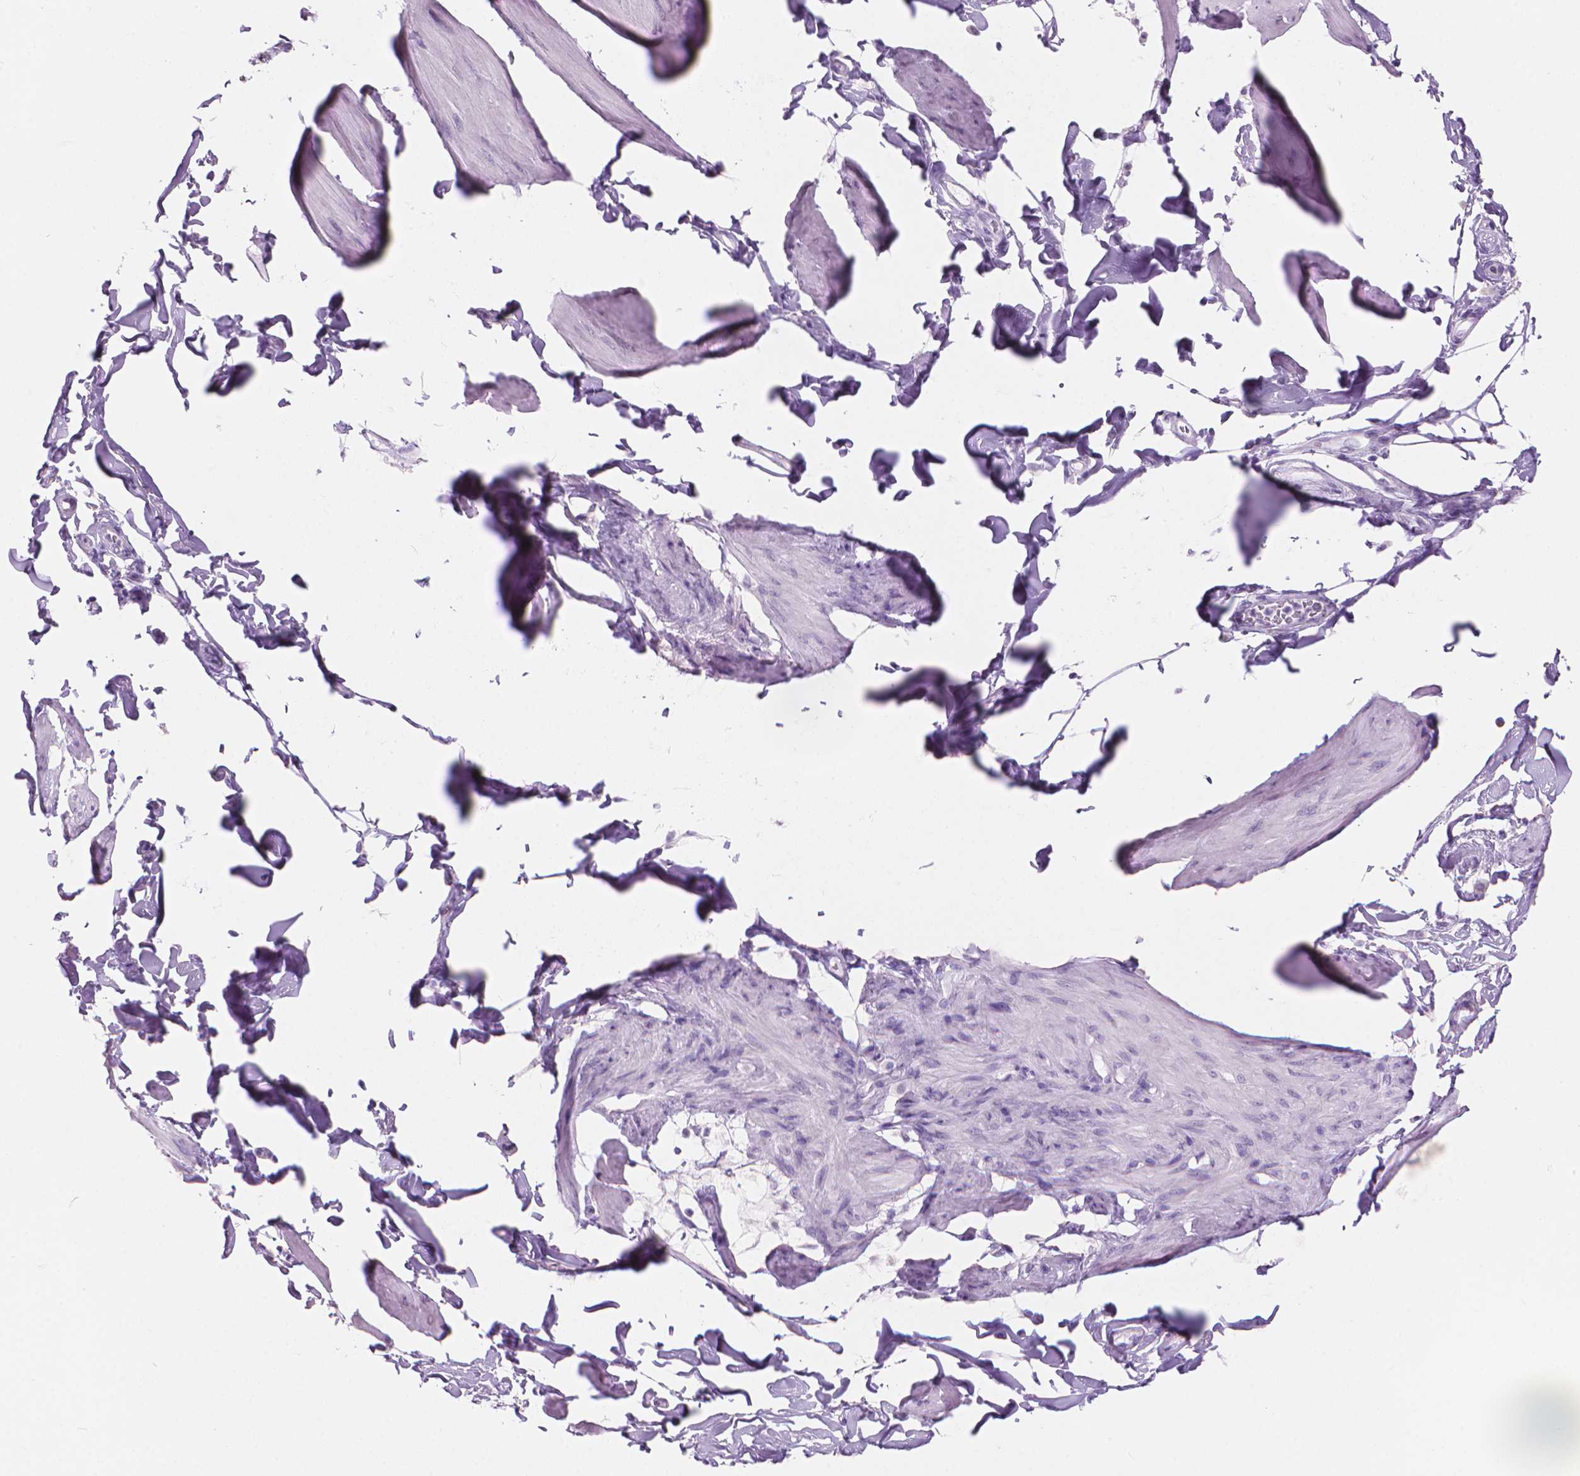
{"staining": {"intensity": "negative", "quantity": "none", "location": "none"}, "tissue": "smooth muscle", "cell_type": "Smooth muscle cells", "image_type": "normal", "snomed": [{"axis": "morphology", "description": "Normal tissue, NOS"}, {"axis": "topography", "description": "Adipose tissue"}, {"axis": "topography", "description": "Smooth muscle"}, {"axis": "topography", "description": "Peripheral nerve tissue"}], "caption": "A high-resolution histopathology image shows IHC staining of normal smooth muscle, which displays no significant expression in smooth muscle cells. (DAB immunohistochemistry (IHC) visualized using brightfield microscopy, high magnification).", "gene": "ENSG00000187186", "patient": {"sex": "male", "age": 83}}